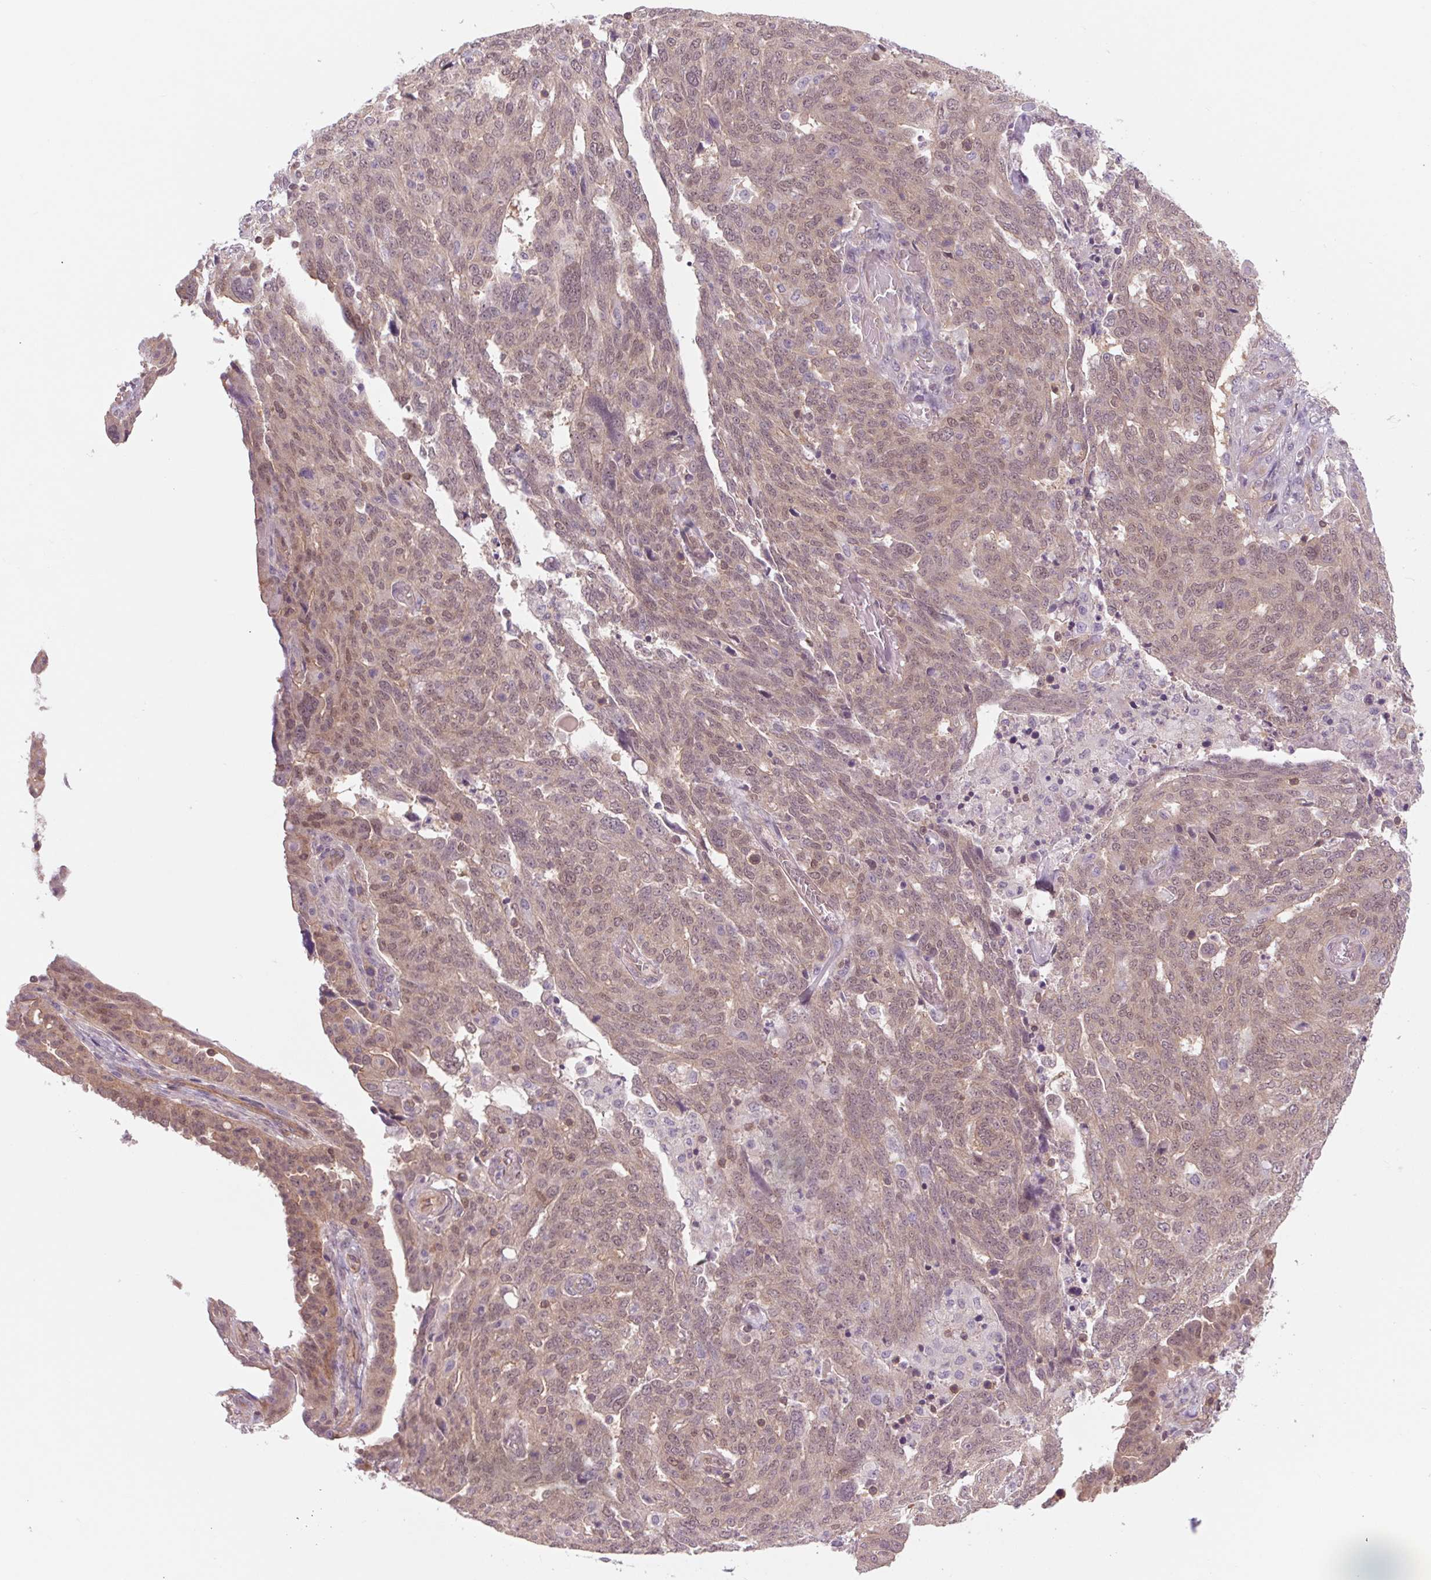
{"staining": {"intensity": "weak", "quantity": ">75%", "location": "cytoplasmic/membranous,nuclear"}, "tissue": "ovarian cancer", "cell_type": "Tumor cells", "image_type": "cancer", "snomed": [{"axis": "morphology", "description": "Cystadenocarcinoma, serous, NOS"}, {"axis": "topography", "description": "Ovary"}], "caption": "Immunohistochemistry (IHC) (DAB) staining of human ovarian cancer (serous cystadenocarcinoma) reveals weak cytoplasmic/membranous and nuclear protein staining in about >75% of tumor cells.", "gene": "SH3RF2", "patient": {"sex": "female", "age": 67}}